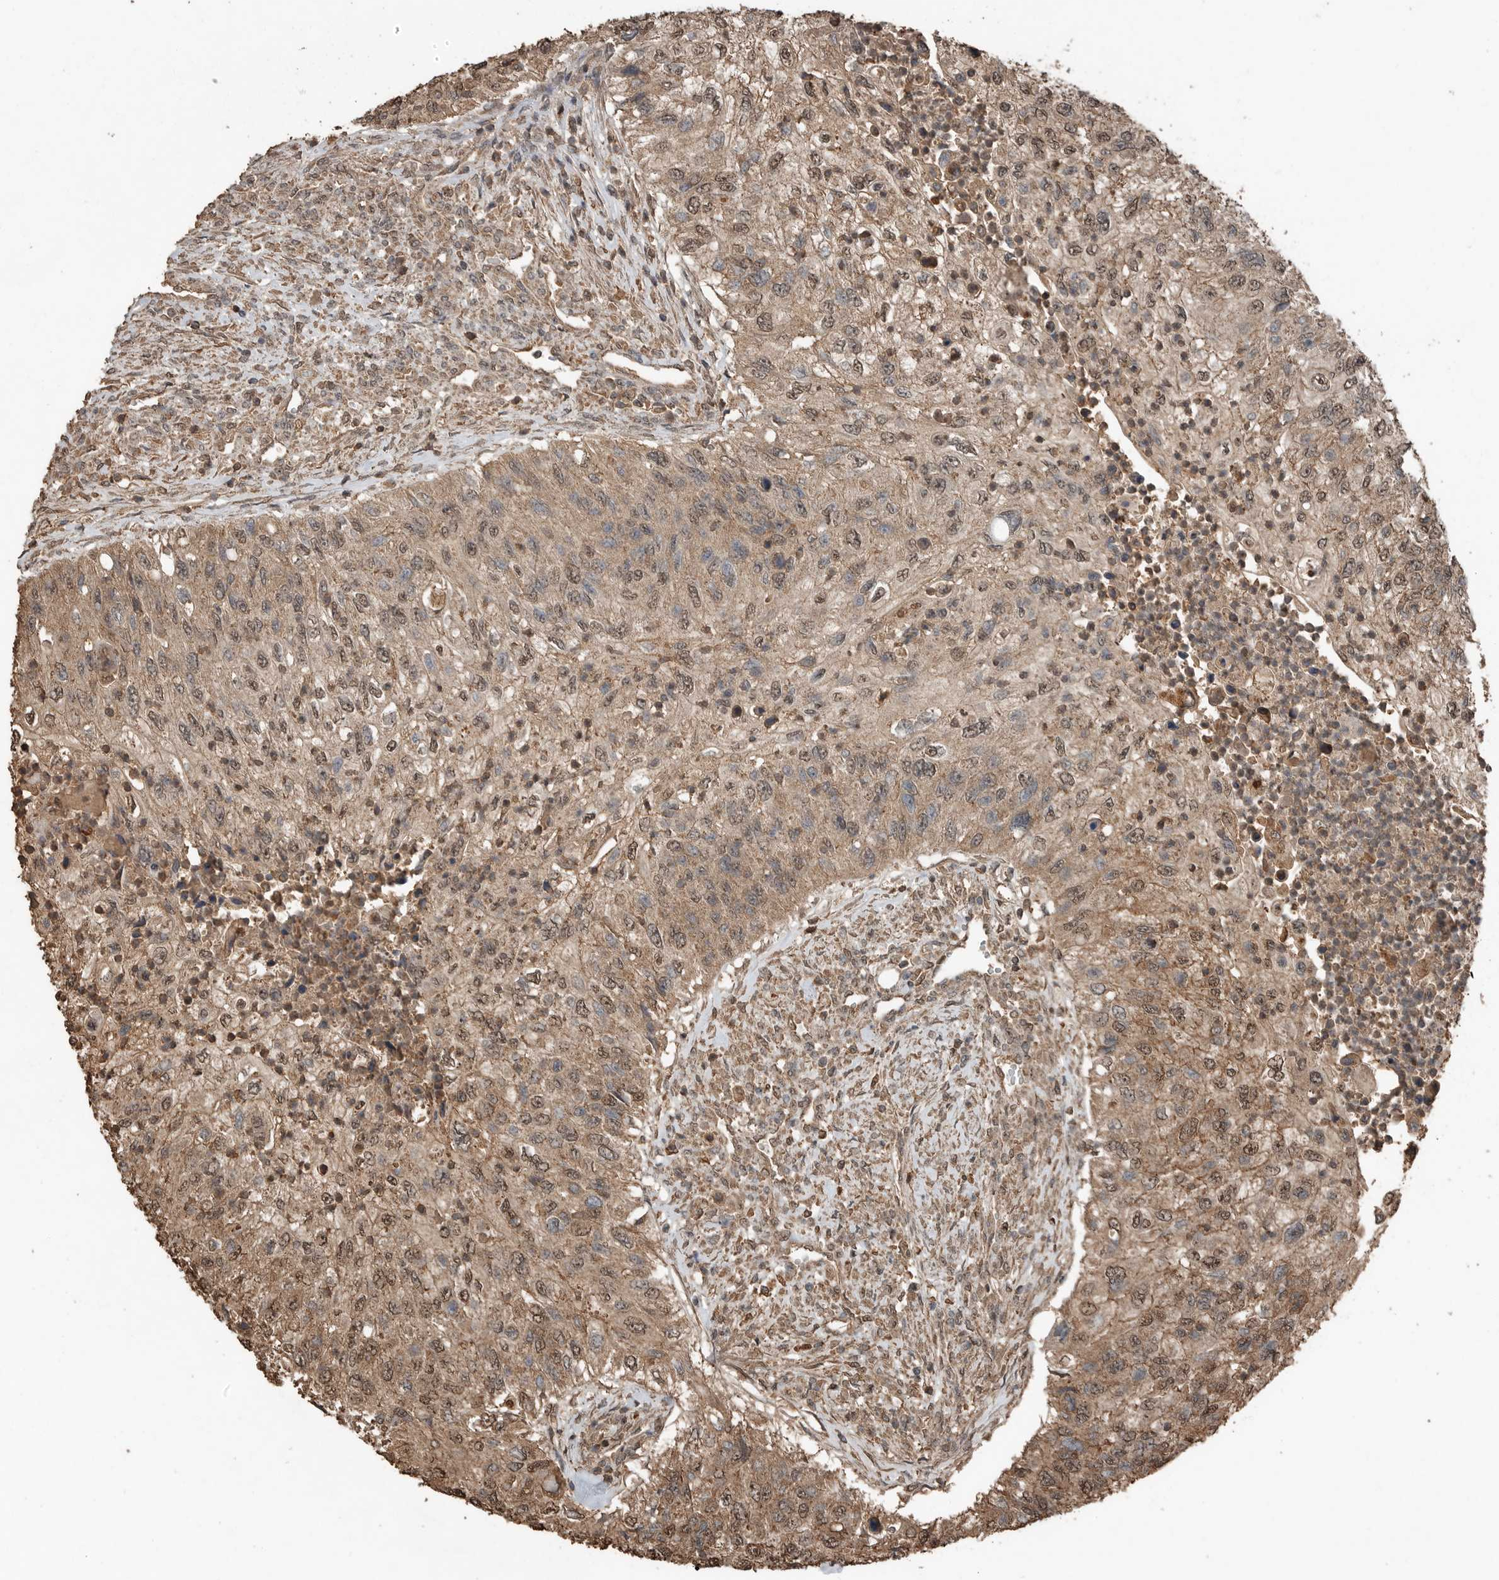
{"staining": {"intensity": "moderate", "quantity": ">75%", "location": "cytoplasmic/membranous,nuclear"}, "tissue": "urothelial cancer", "cell_type": "Tumor cells", "image_type": "cancer", "snomed": [{"axis": "morphology", "description": "Urothelial carcinoma, High grade"}, {"axis": "topography", "description": "Urinary bladder"}], "caption": "Immunohistochemistry micrograph of human urothelial cancer stained for a protein (brown), which demonstrates medium levels of moderate cytoplasmic/membranous and nuclear staining in about >75% of tumor cells.", "gene": "BLZF1", "patient": {"sex": "female", "age": 60}}